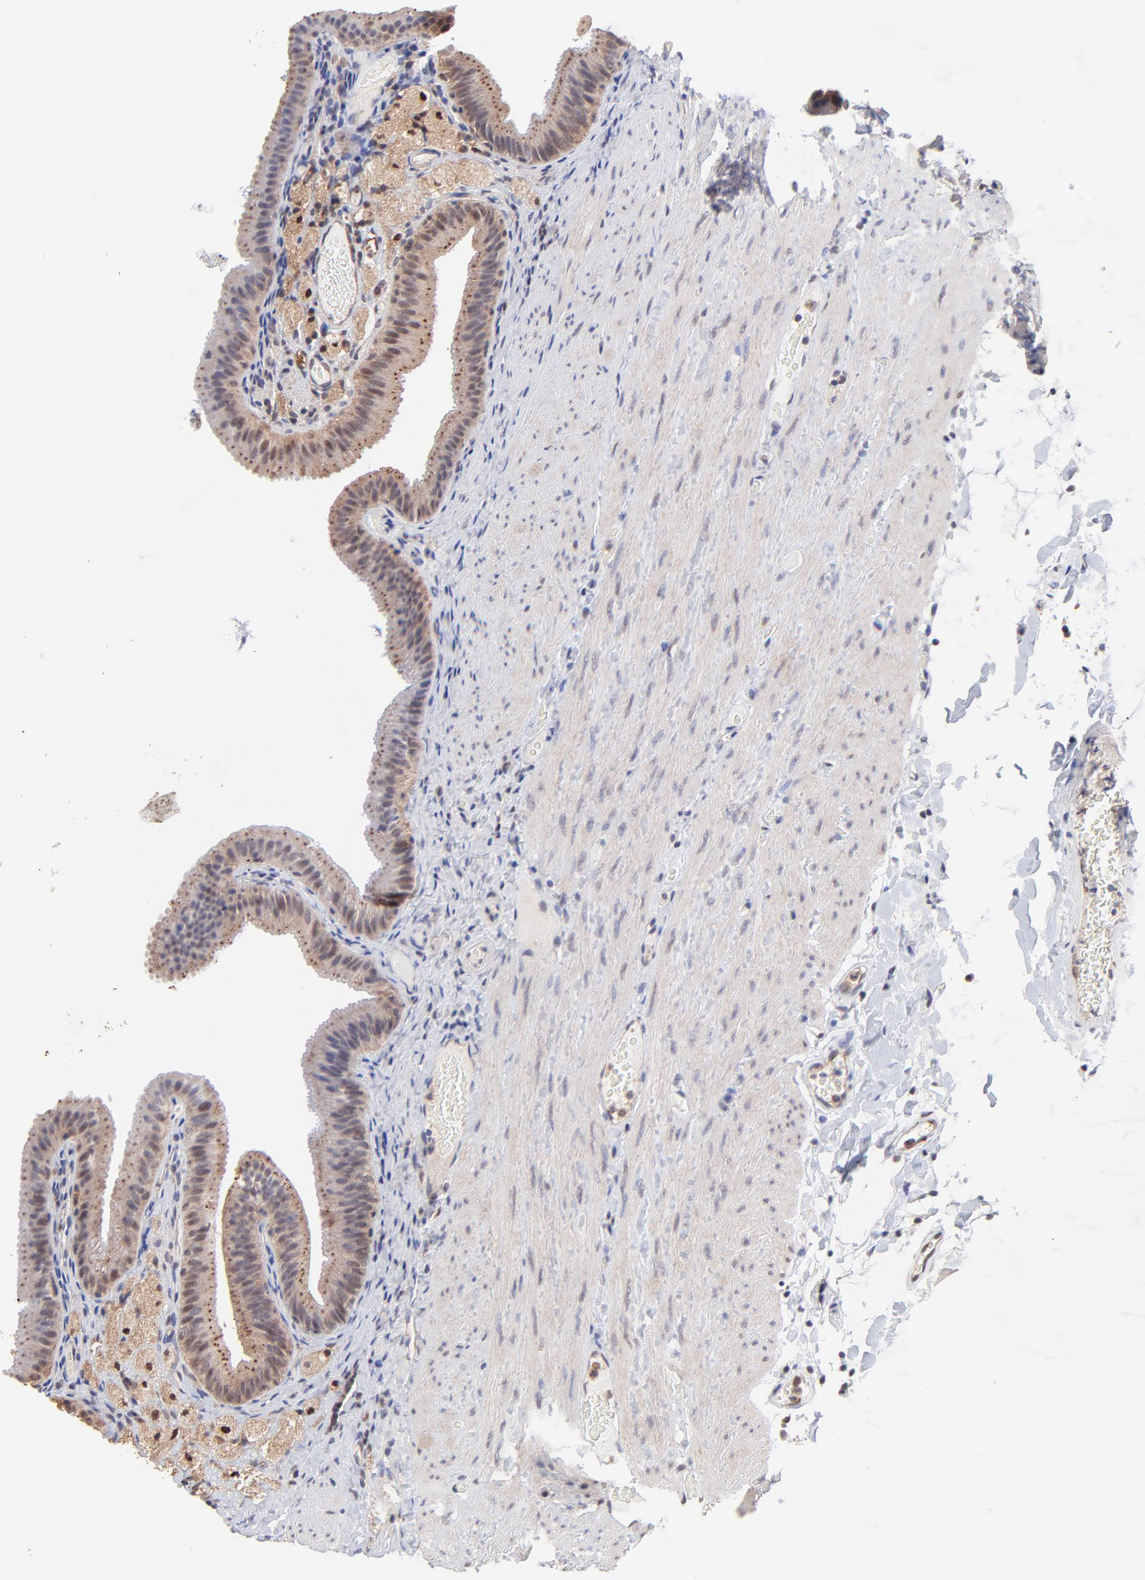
{"staining": {"intensity": "moderate", "quantity": ">75%", "location": "cytoplasmic/membranous"}, "tissue": "gallbladder", "cell_type": "Glandular cells", "image_type": "normal", "snomed": [{"axis": "morphology", "description": "Normal tissue, NOS"}, {"axis": "topography", "description": "Gallbladder"}], "caption": "An image of gallbladder stained for a protein reveals moderate cytoplasmic/membranous brown staining in glandular cells. (brown staining indicates protein expression, while blue staining denotes nuclei).", "gene": "PSMA6", "patient": {"sex": "female", "age": 24}}